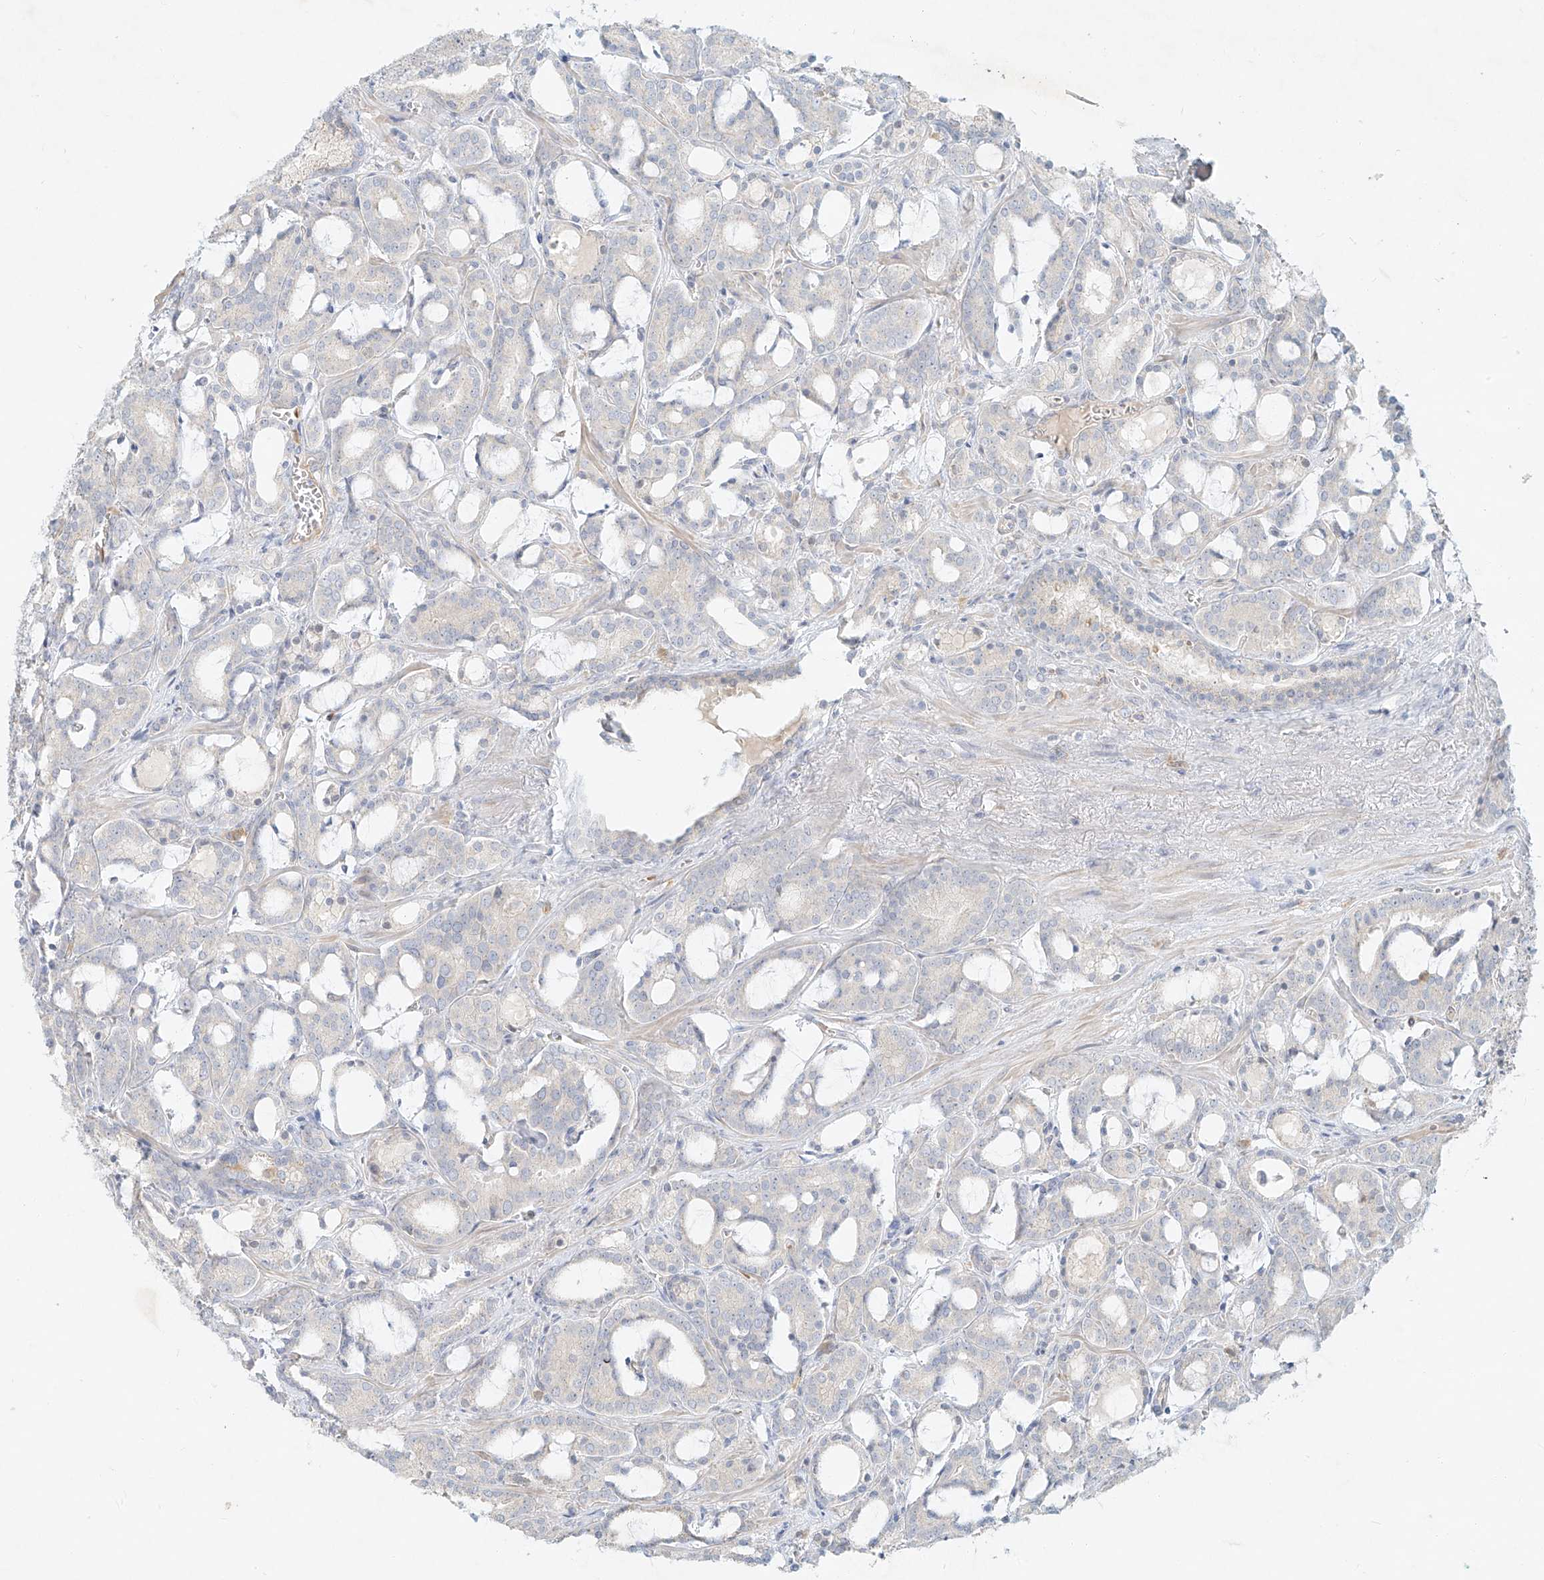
{"staining": {"intensity": "negative", "quantity": "none", "location": "none"}, "tissue": "prostate cancer", "cell_type": "Tumor cells", "image_type": "cancer", "snomed": [{"axis": "morphology", "description": "Adenocarcinoma, High grade"}, {"axis": "topography", "description": "Prostate and seminal vesicle, NOS"}], "caption": "Prostate high-grade adenocarcinoma was stained to show a protein in brown. There is no significant positivity in tumor cells.", "gene": "SYTL3", "patient": {"sex": "male", "age": 67}}